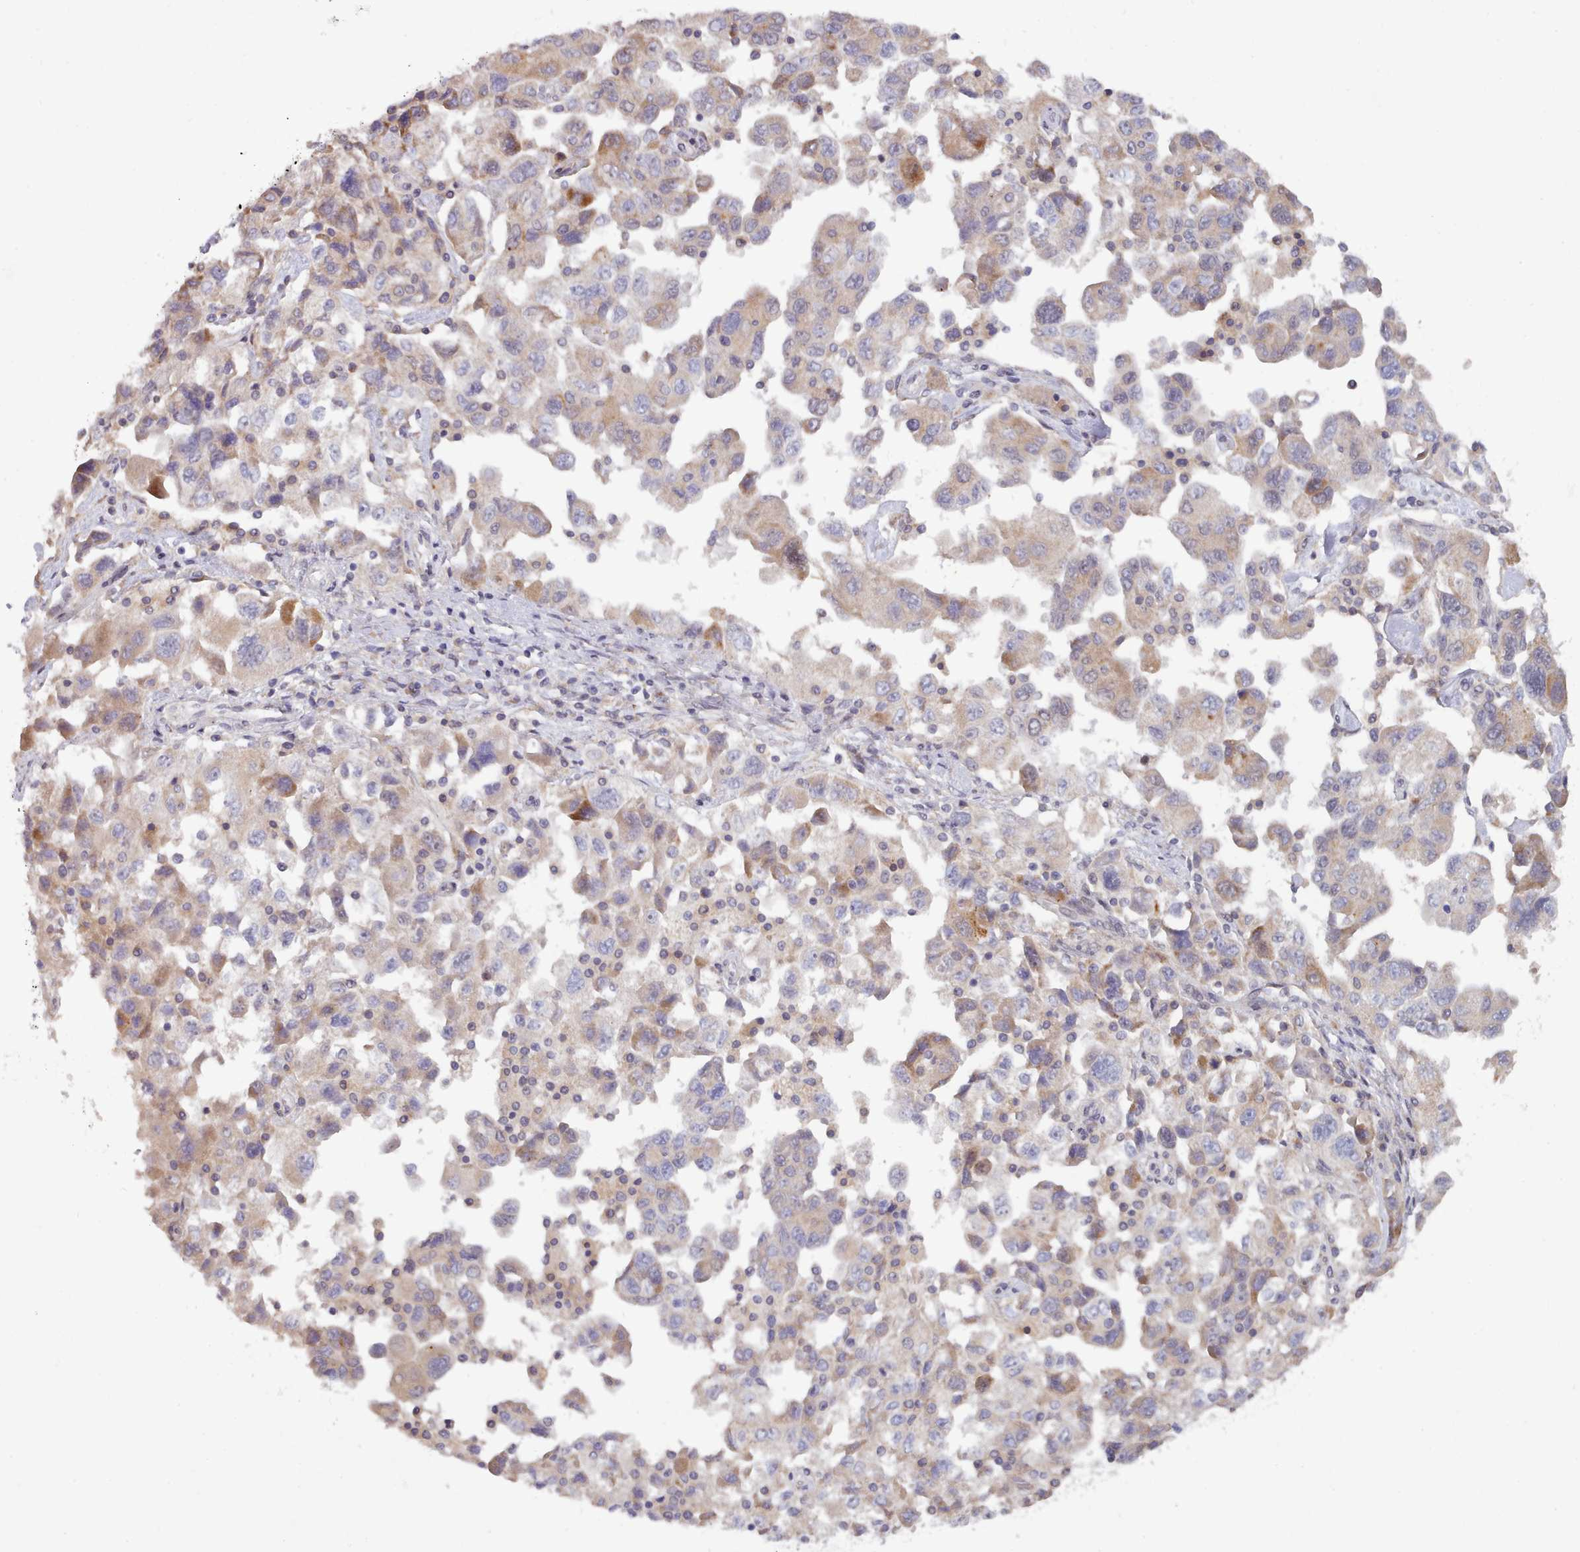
{"staining": {"intensity": "weak", "quantity": "<25%", "location": "cytoplasmic/membranous"}, "tissue": "ovarian cancer", "cell_type": "Tumor cells", "image_type": "cancer", "snomed": [{"axis": "morphology", "description": "Carcinoma, NOS"}, {"axis": "morphology", "description": "Cystadenocarcinoma, serous, NOS"}, {"axis": "topography", "description": "Ovary"}], "caption": "Tumor cells are negative for brown protein staining in ovarian cancer (serous cystadenocarcinoma).", "gene": "TRIM26", "patient": {"sex": "female", "age": 69}}